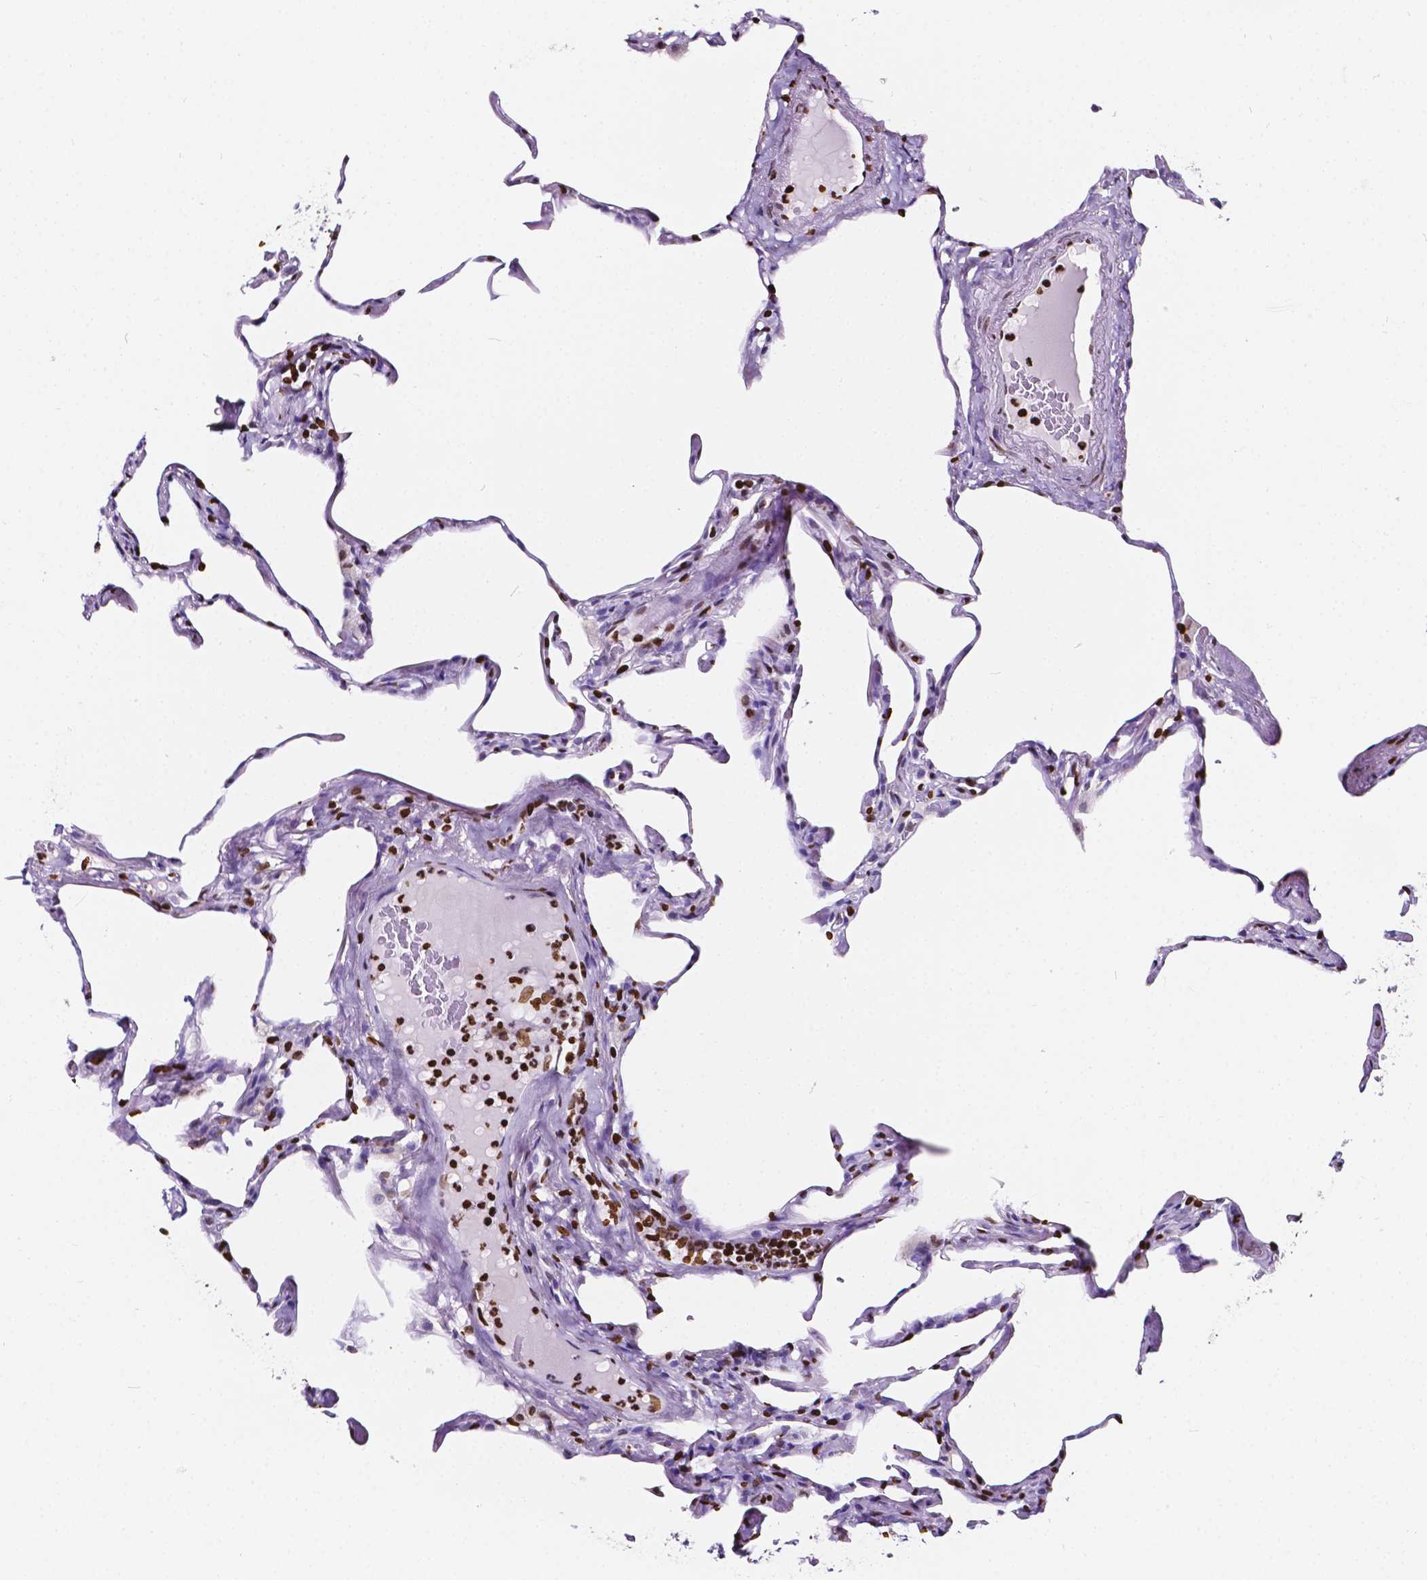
{"staining": {"intensity": "strong", "quantity": "<25%", "location": "nuclear"}, "tissue": "lung", "cell_type": "Alveolar cells", "image_type": "normal", "snomed": [{"axis": "morphology", "description": "Normal tissue, NOS"}, {"axis": "topography", "description": "Lung"}], "caption": "This histopathology image shows unremarkable lung stained with immunohistochemistry to label a protein in brown. The nuclear of alveolar cells show strong positivity for the protein. Nuclei are counter-stained blue.", "gene": "CBY3", "patient": {"sex": "male", "age": 65}}